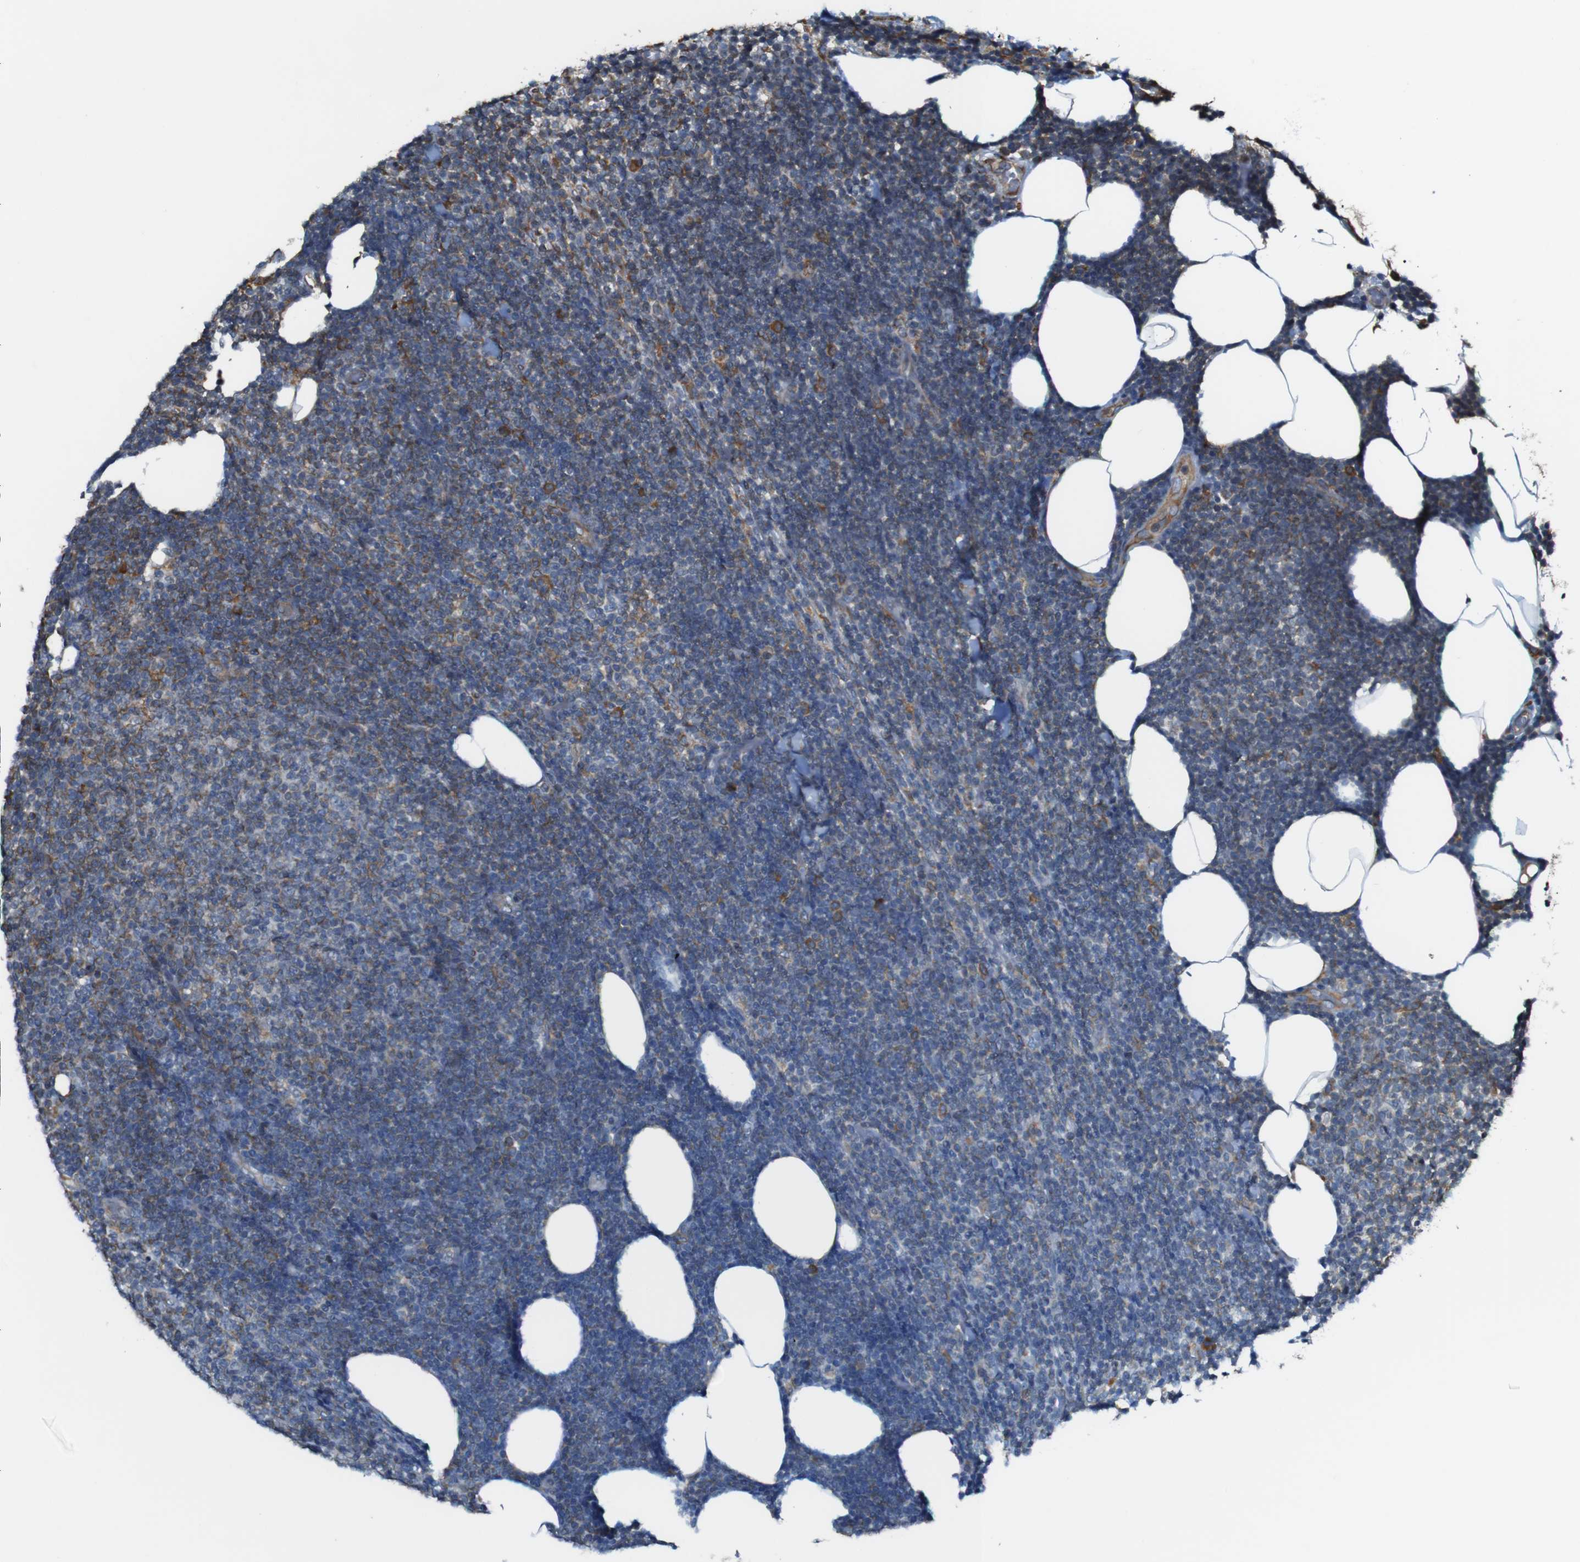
{"staining": {"intensity": "weak", "quantity": "<25%", "location": "cytoplasmic/membranous"}, "tissue": "lymphoma", "cell_type": "Tumor cells", "image_type": "cancer", "snomed": [{"axis": "morphology", "description": "Malignant lymphoma, non-Hodgkin's type, Low grade"}, {"axis": "topography", "description": "Lymph node"}], "caption": "Malignant lymphoma, non-Hodgkin's type (low-grade) was stained to show a protein in brown. There is no significant staining in tumor cells.", "gene": "UGGT1", "patient": {"sex": "male", "age": 66}}